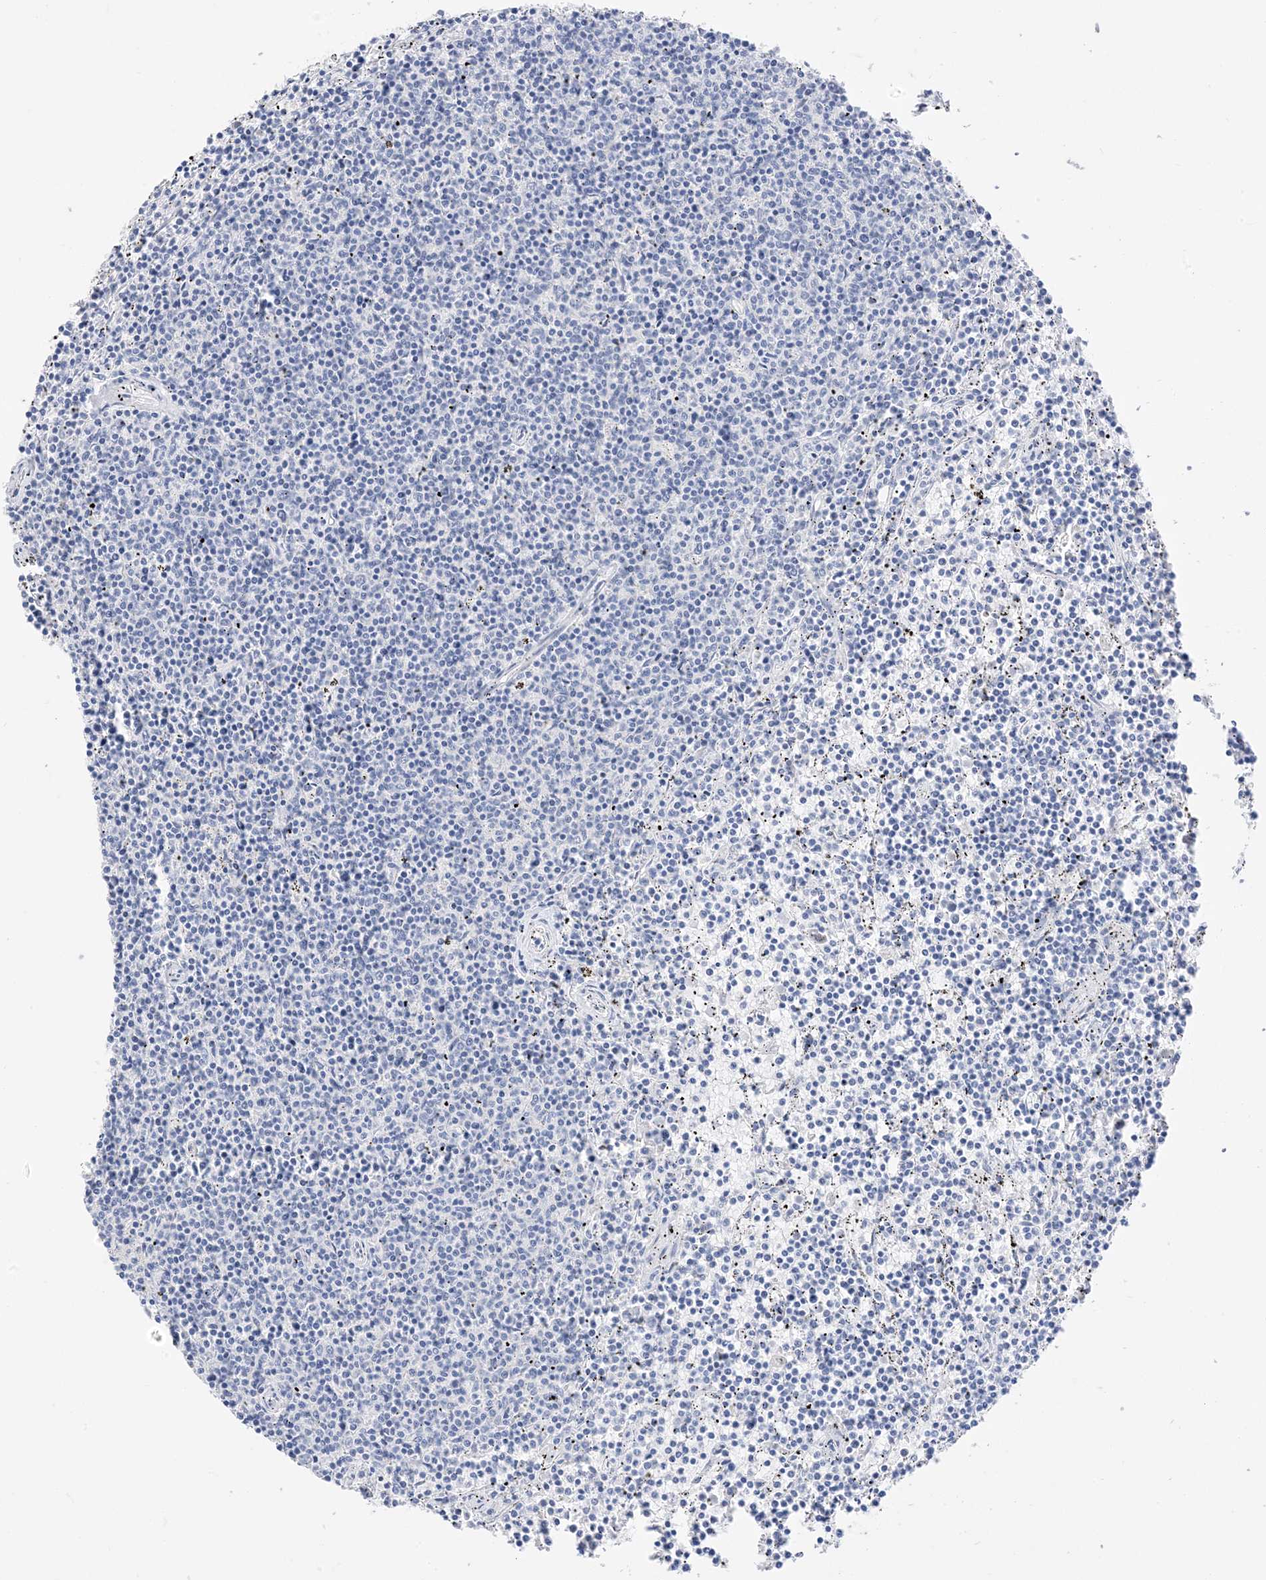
{"staining": {"intensity": "negative", "quantity": "none", "location": "none"}, "tissue": "lymphoma", "cell_type": "Tumor cells", "image_type": "cancer", "snomed": [{"axis": "morphology", "description": "Malignant lymphoma, non-Hodgkin's type, Low grade"}, {"axis": "topography", "description": "Spleen"}], "caption": "Image shows no significant protein expression in tumor cells of lymphoma.", "gene": "MUC17", "patient": {"sex": "female", "age": 50}}